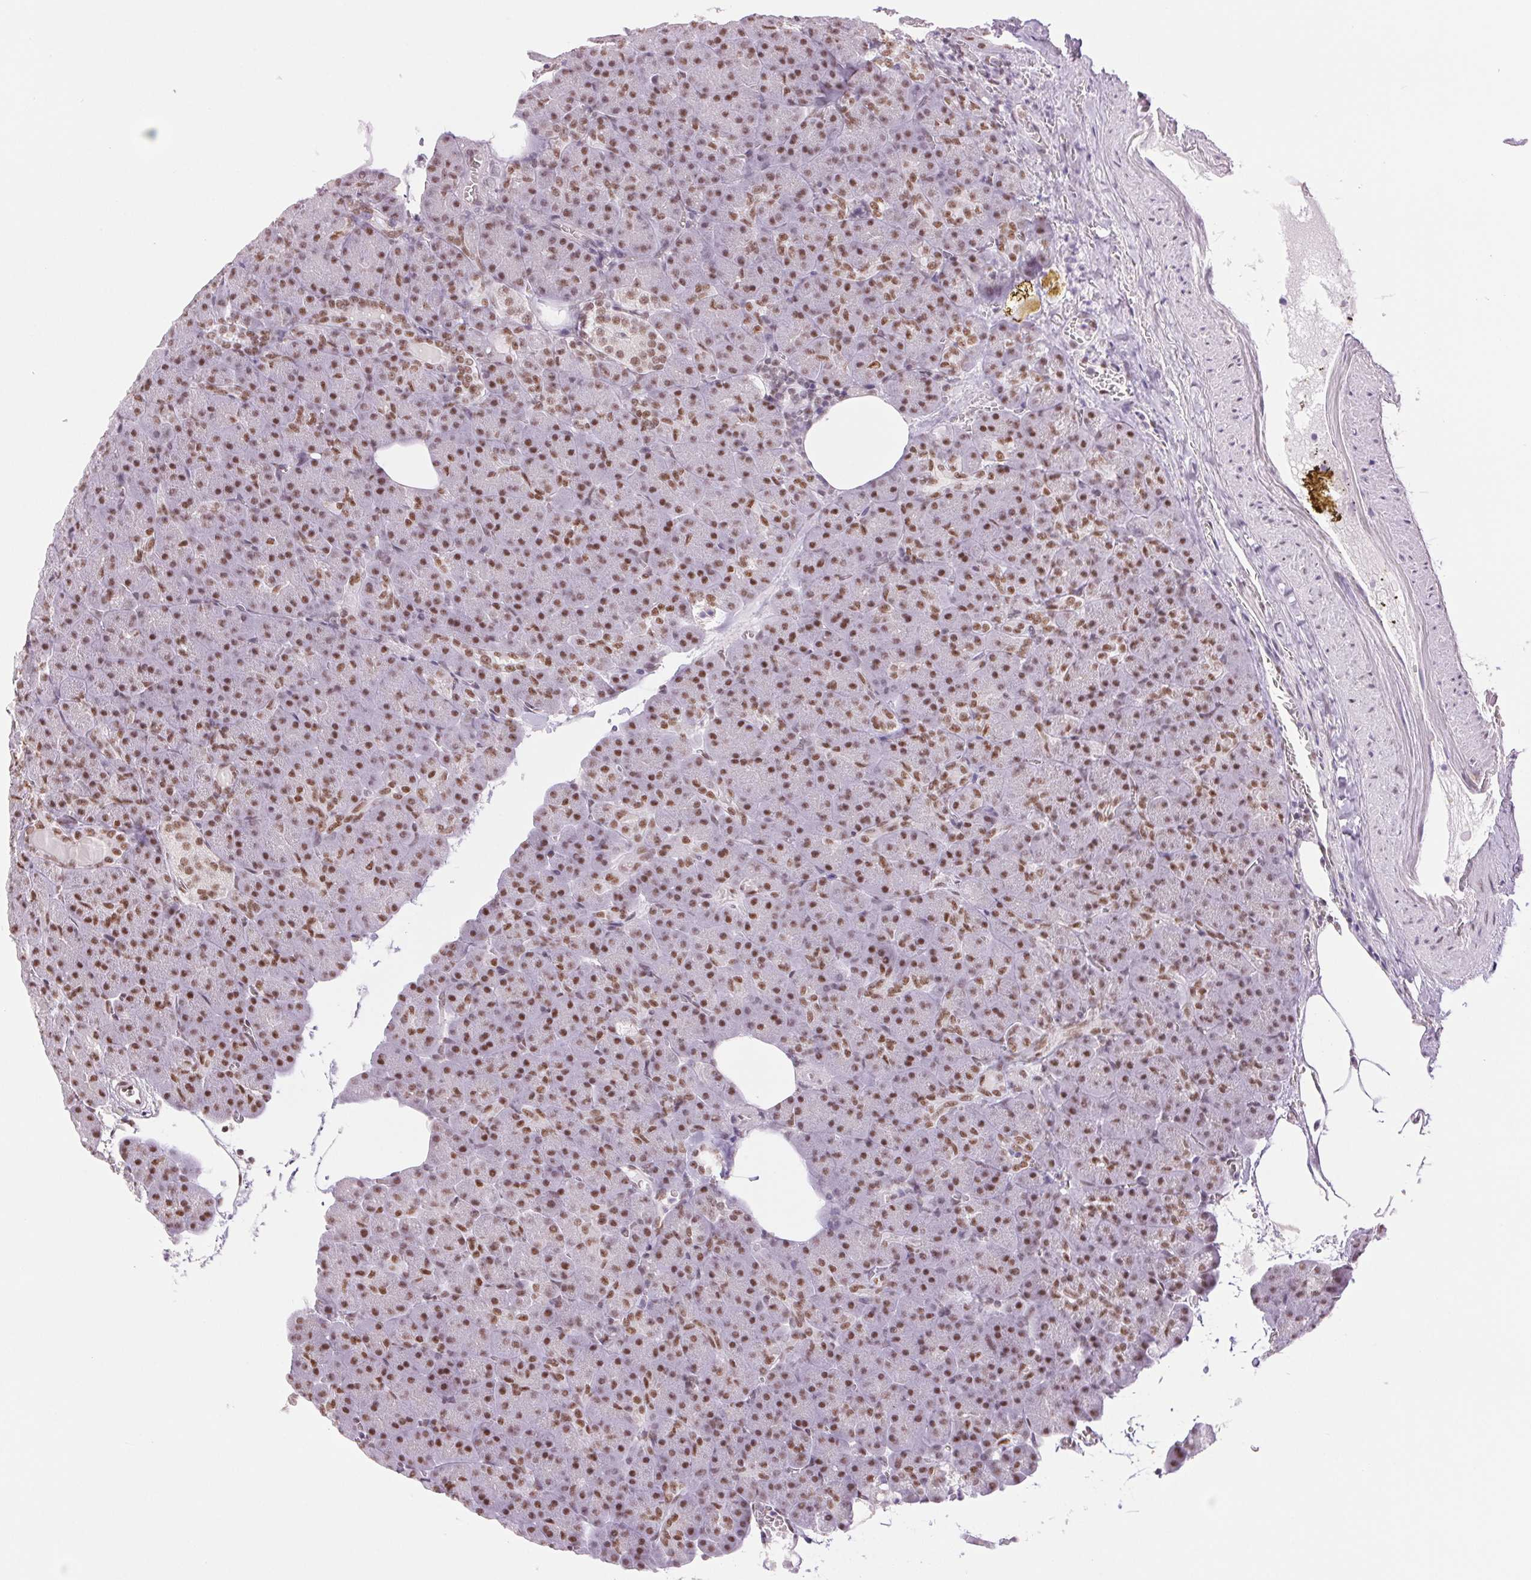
{"staining": {"intensity": "moderate", "quantity": ">75%", "location": "nuclear"}, "tissue": "pancreas", "cell_type": "Exocrine glandular cells", "image_type": "normal", "snomed": [{"axis": "morphology", "description": "Normal tissue, NOS"}, {"axis": "topography", "description": "Pancreas"}], "caption": "This is an image of immunohistochemistry (IHC) staining of unremarkable pancreas, which shows moderate staining in the nuclear of exocrine glandular cells.", "gene": "ZFR2", "patient": {"sex": "female", "age": 74}}